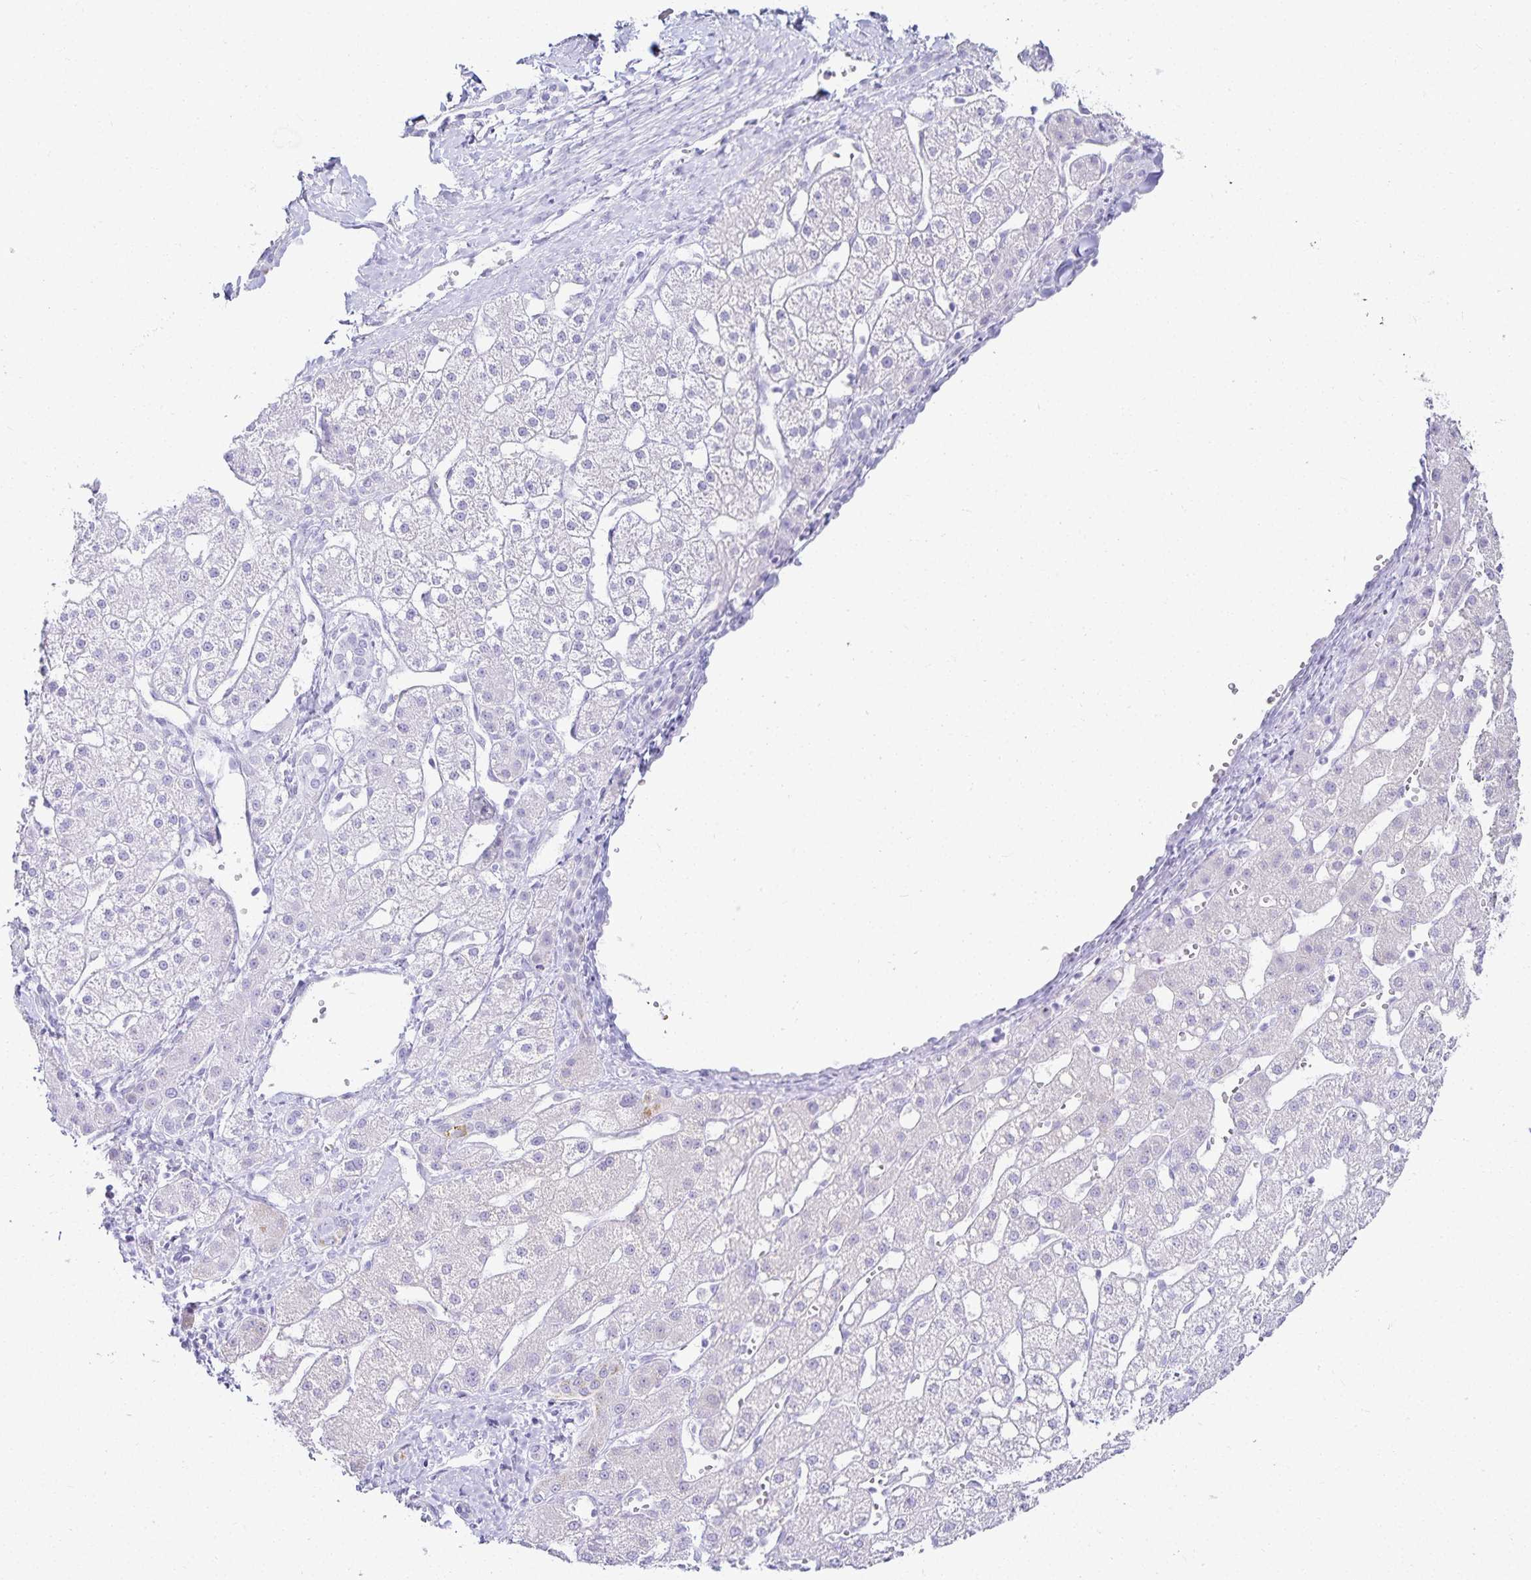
{"staining": {"intensity": "negative", "quantity": "none", "location": "none"}, "tissue": "liver cancer", "cell_type": "Tumor cells", "image_type": "cancer", "snomed": [{"axis": "morphology", "description": "Carcinoma, Hepatocellular, NOS"}, {"axis": "topography", "description": "Liver"}], "caption": "Liver cancer was stained to show a protein in brown. There is no significant positivity in tumor cells.", "gene": "GP2", "patient": {"sex": "male", "age": 67}}